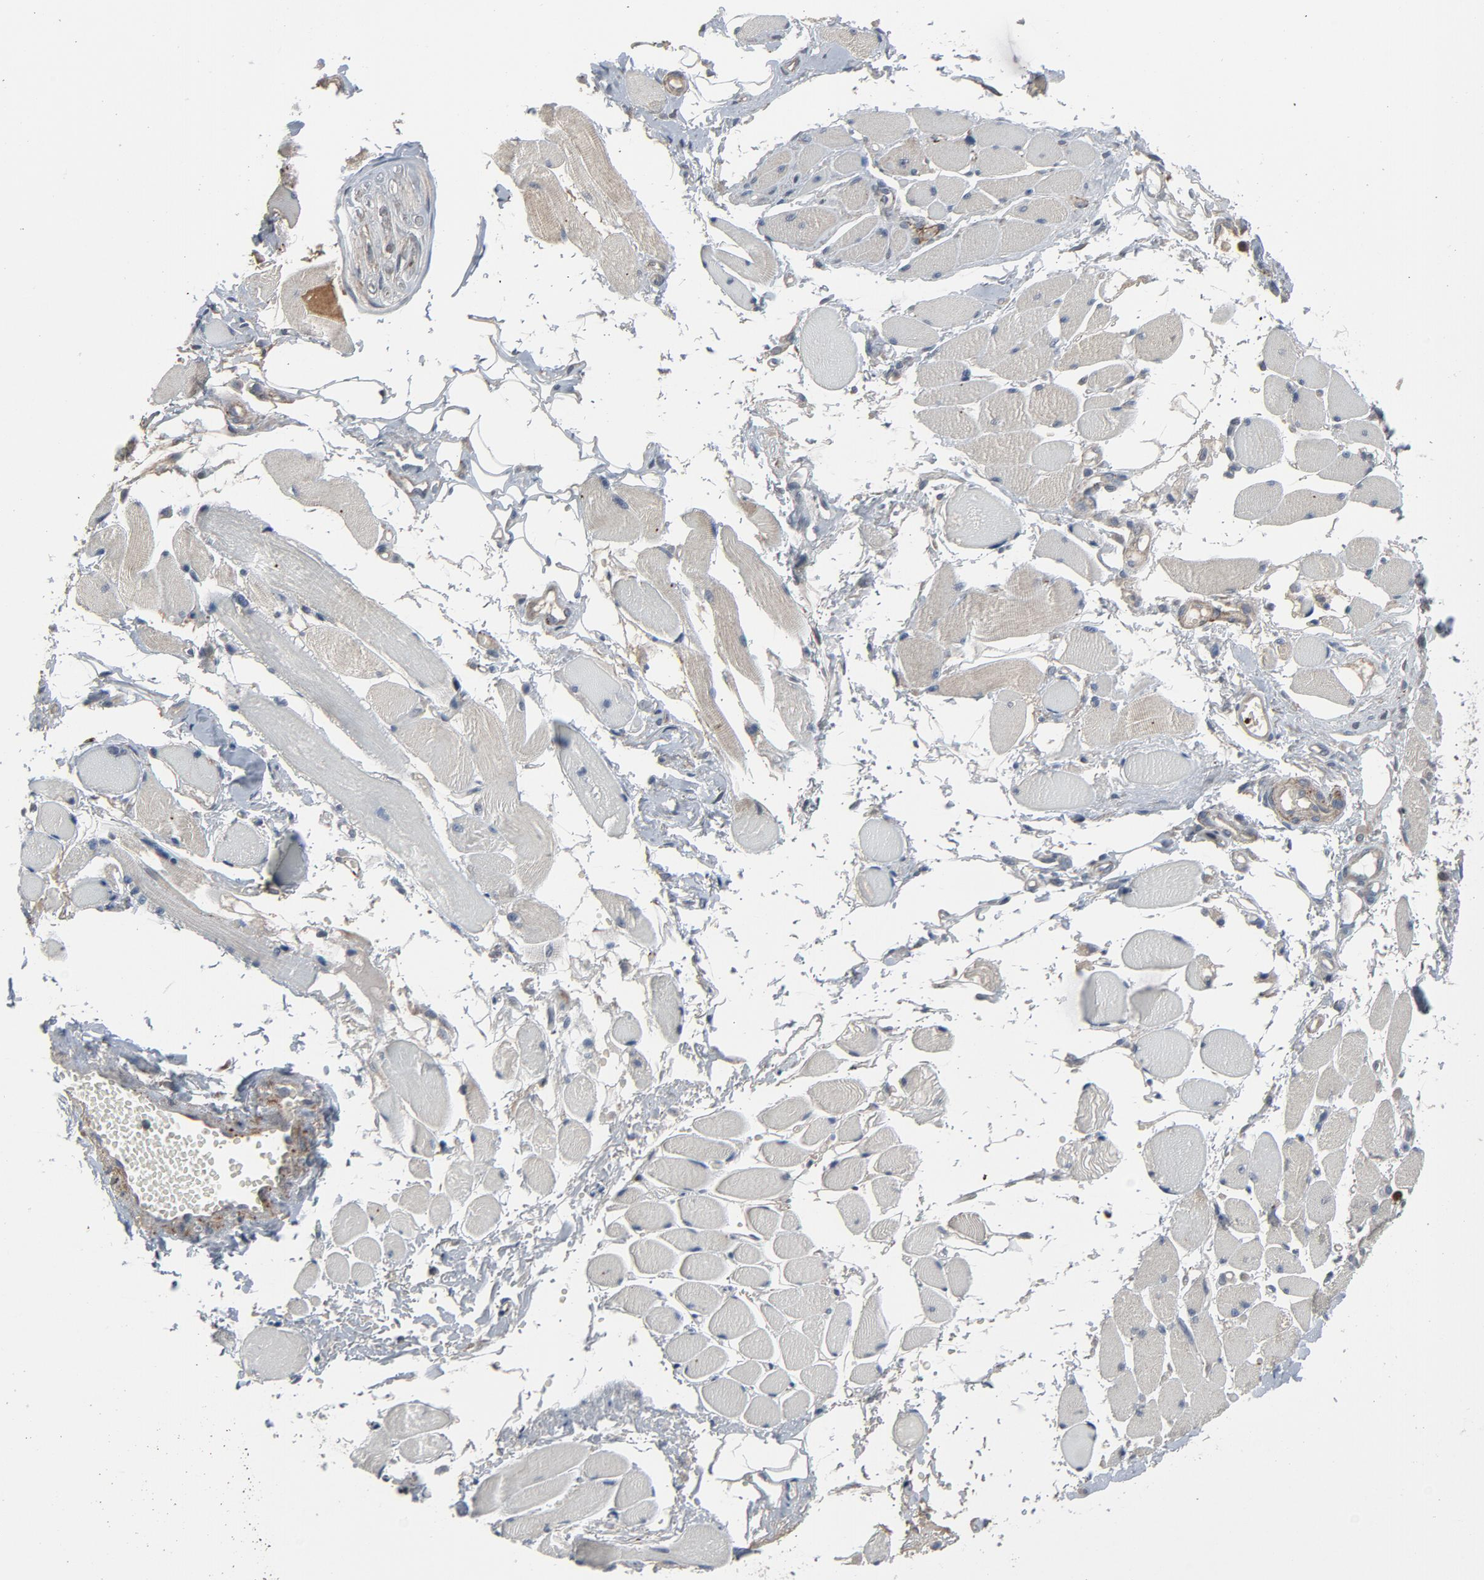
{"staining": {"intensity": "negative", "quantity": "none", "location": "none"}, "tissue": "adipose tissue", "cell_type": "Adipocytes", "image_type": "normal", "snomed": [{"axis": "morphology", "description": "Normal tissue, NOS"}, {"axis": "morphology", "description": "Squamous cell carcinoma, NOS"}, {"axis": "topography", "description": "Skeletal muscle"}, {"axis": "topography", "description": "Soft tissue"}, {"axis": "topography", "description": "Oral tissue"}], "caption": "Immunohistochemistry of benign human adipose tissue reveals no staining in adipocytes. The staining was performed using DAB to visualize the protein expression in brown, while the nuclei were stained in blue with hematoxylin (Magnification: 20x).", "gene": "PDZD4", "patient": {"sex": "male", "age": 54}}